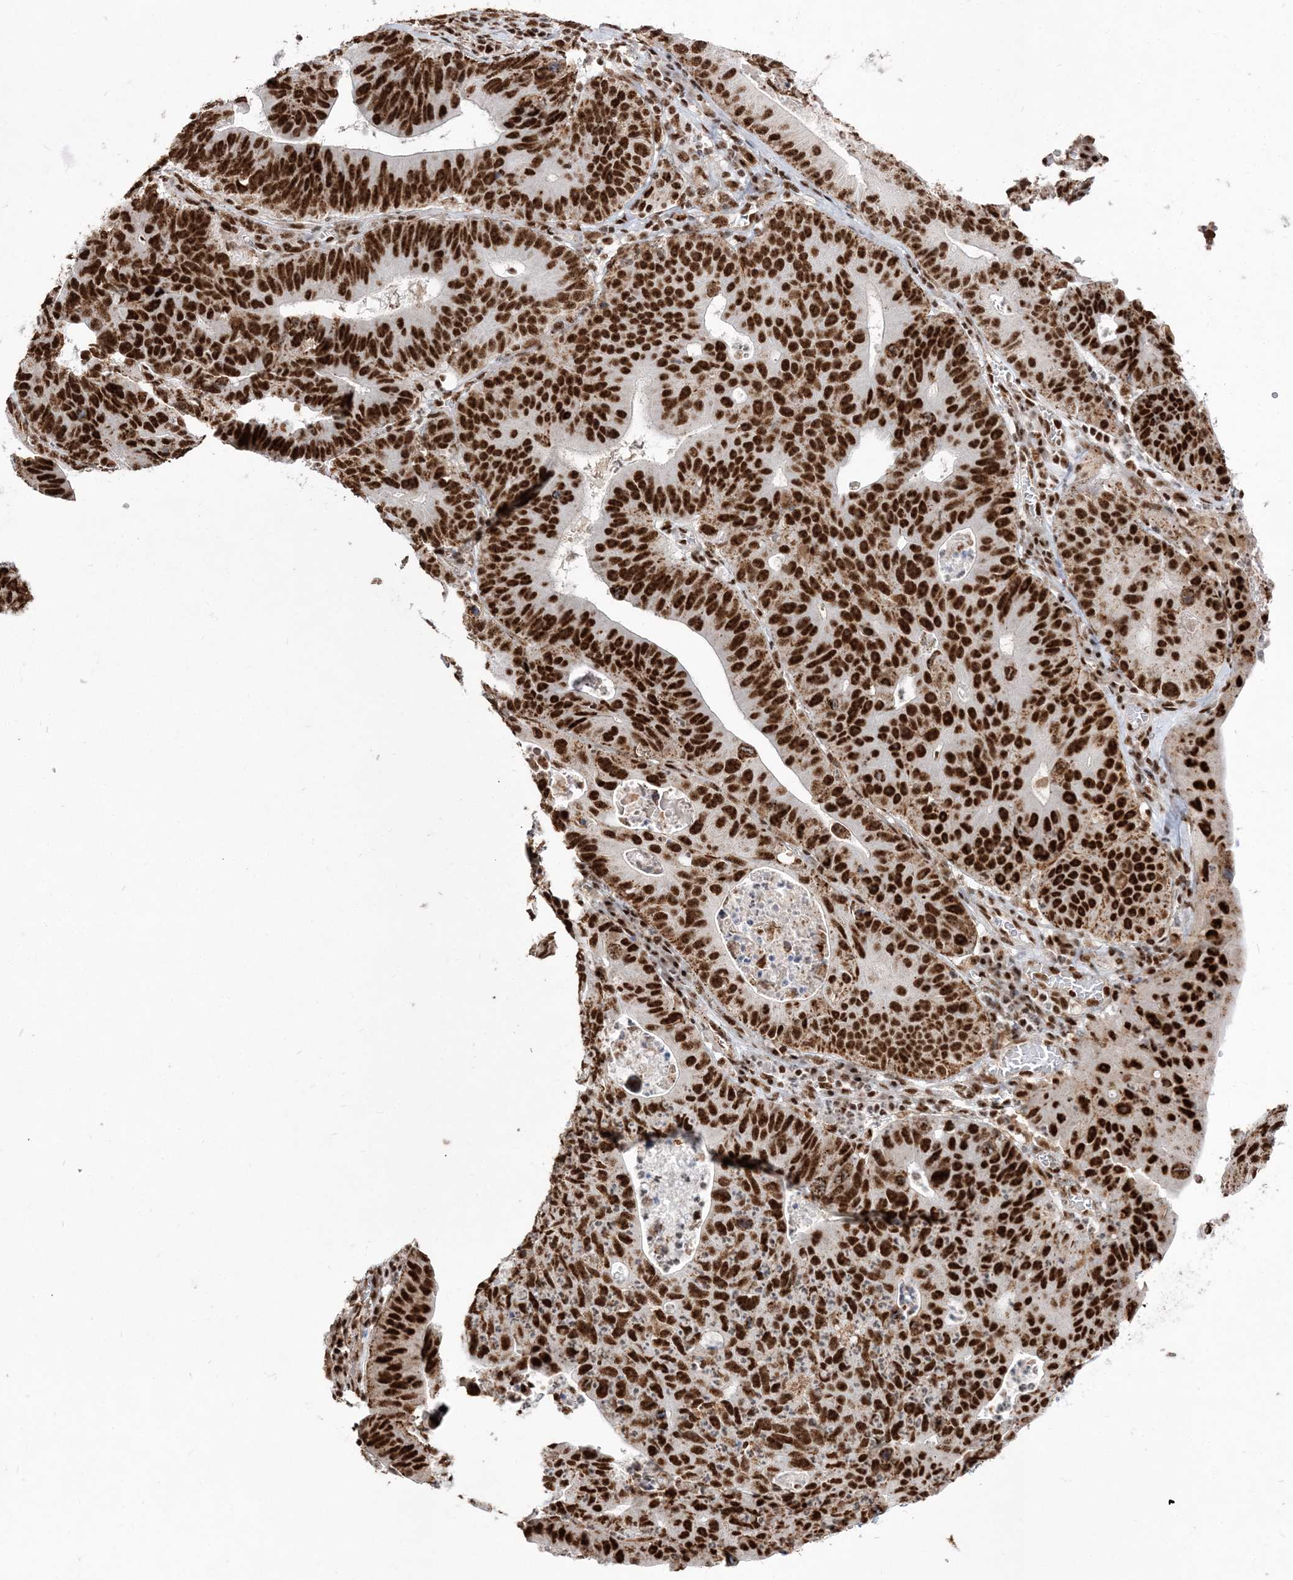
{"staining": {"intensity": "strong", "quantity": ">75%", "location": "nuclear"}, "tissue": "stomach cancer", "cell_type": "Tumor cells", "image_type": "cancer", "snomed": [{"axis": "morphology", "description": "Adenocarcinoma, NOS"}, {"axis": "topography", "description": "Stomach"}], "caption": "This is an image of immunohistochemistry (IHC) staining of stomach cancer (adenocarcinoma), which shows strong staining in the nuclear of tumor cells.", "gene": "RBM17", "patient": {"sex": "male", "age": 59}}